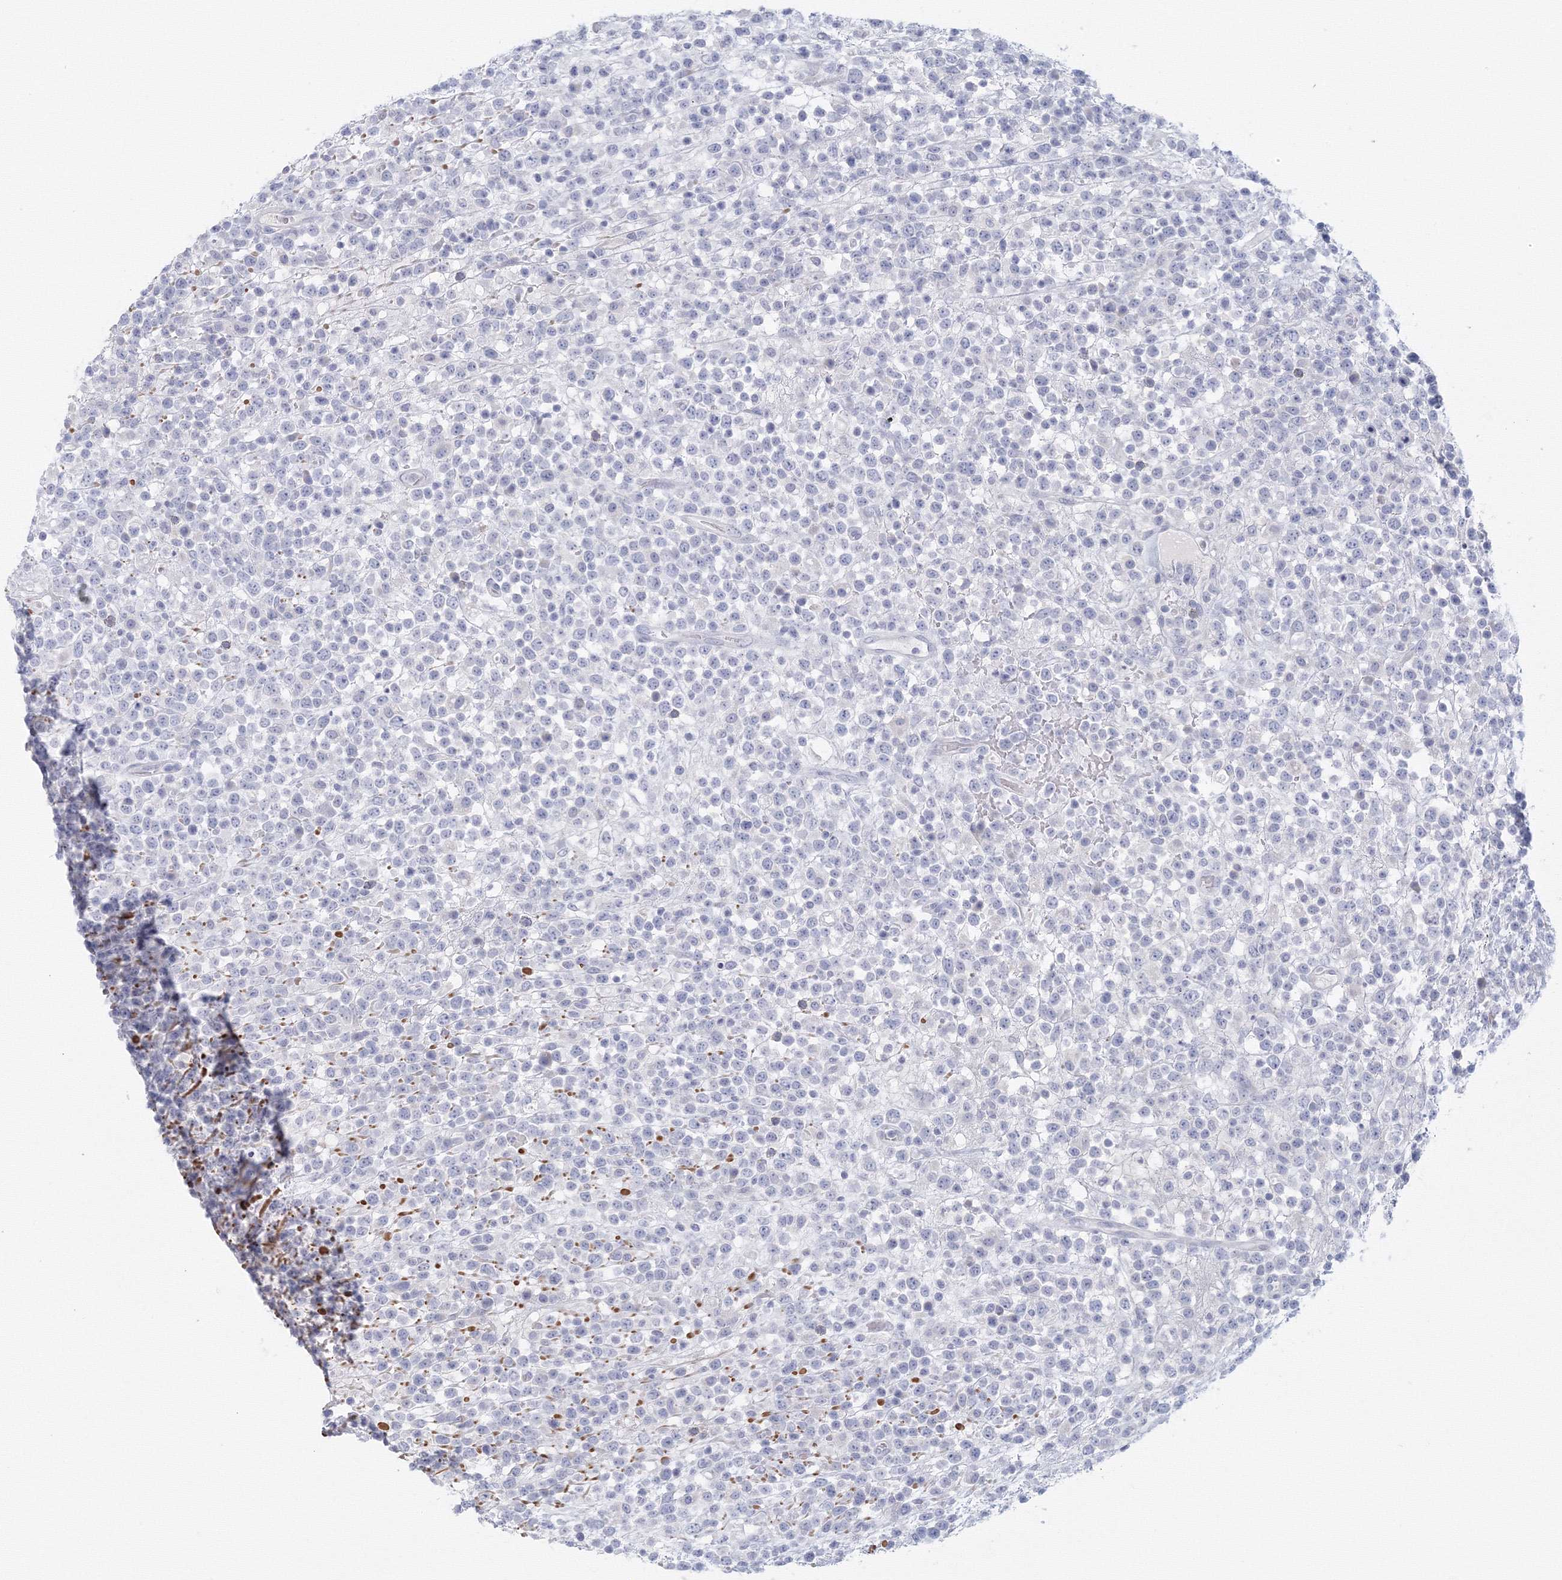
{"staining": {"intensity": "negative", "quantity": "none", "location": "none"}, "tissue": "lymphoma", "cell_type": "Tumor cells", "image_type": "cancer", "snomed": [{"axis": "morphology", "description": "Malignant lymphoma, non-Hodgkin's type, High grade"}, {"axis": "topography", "description": "Colon"}], "caption": "High magnification brightfield microscopy of lymphoma stained with DAB (3,3'-diaminobenzidine) (brown) and counterstained with hematoxylin (blue): tumor cells show no significant staining.", "gene": "TACC2", "patient": {"sex": "female", "age": 53}}